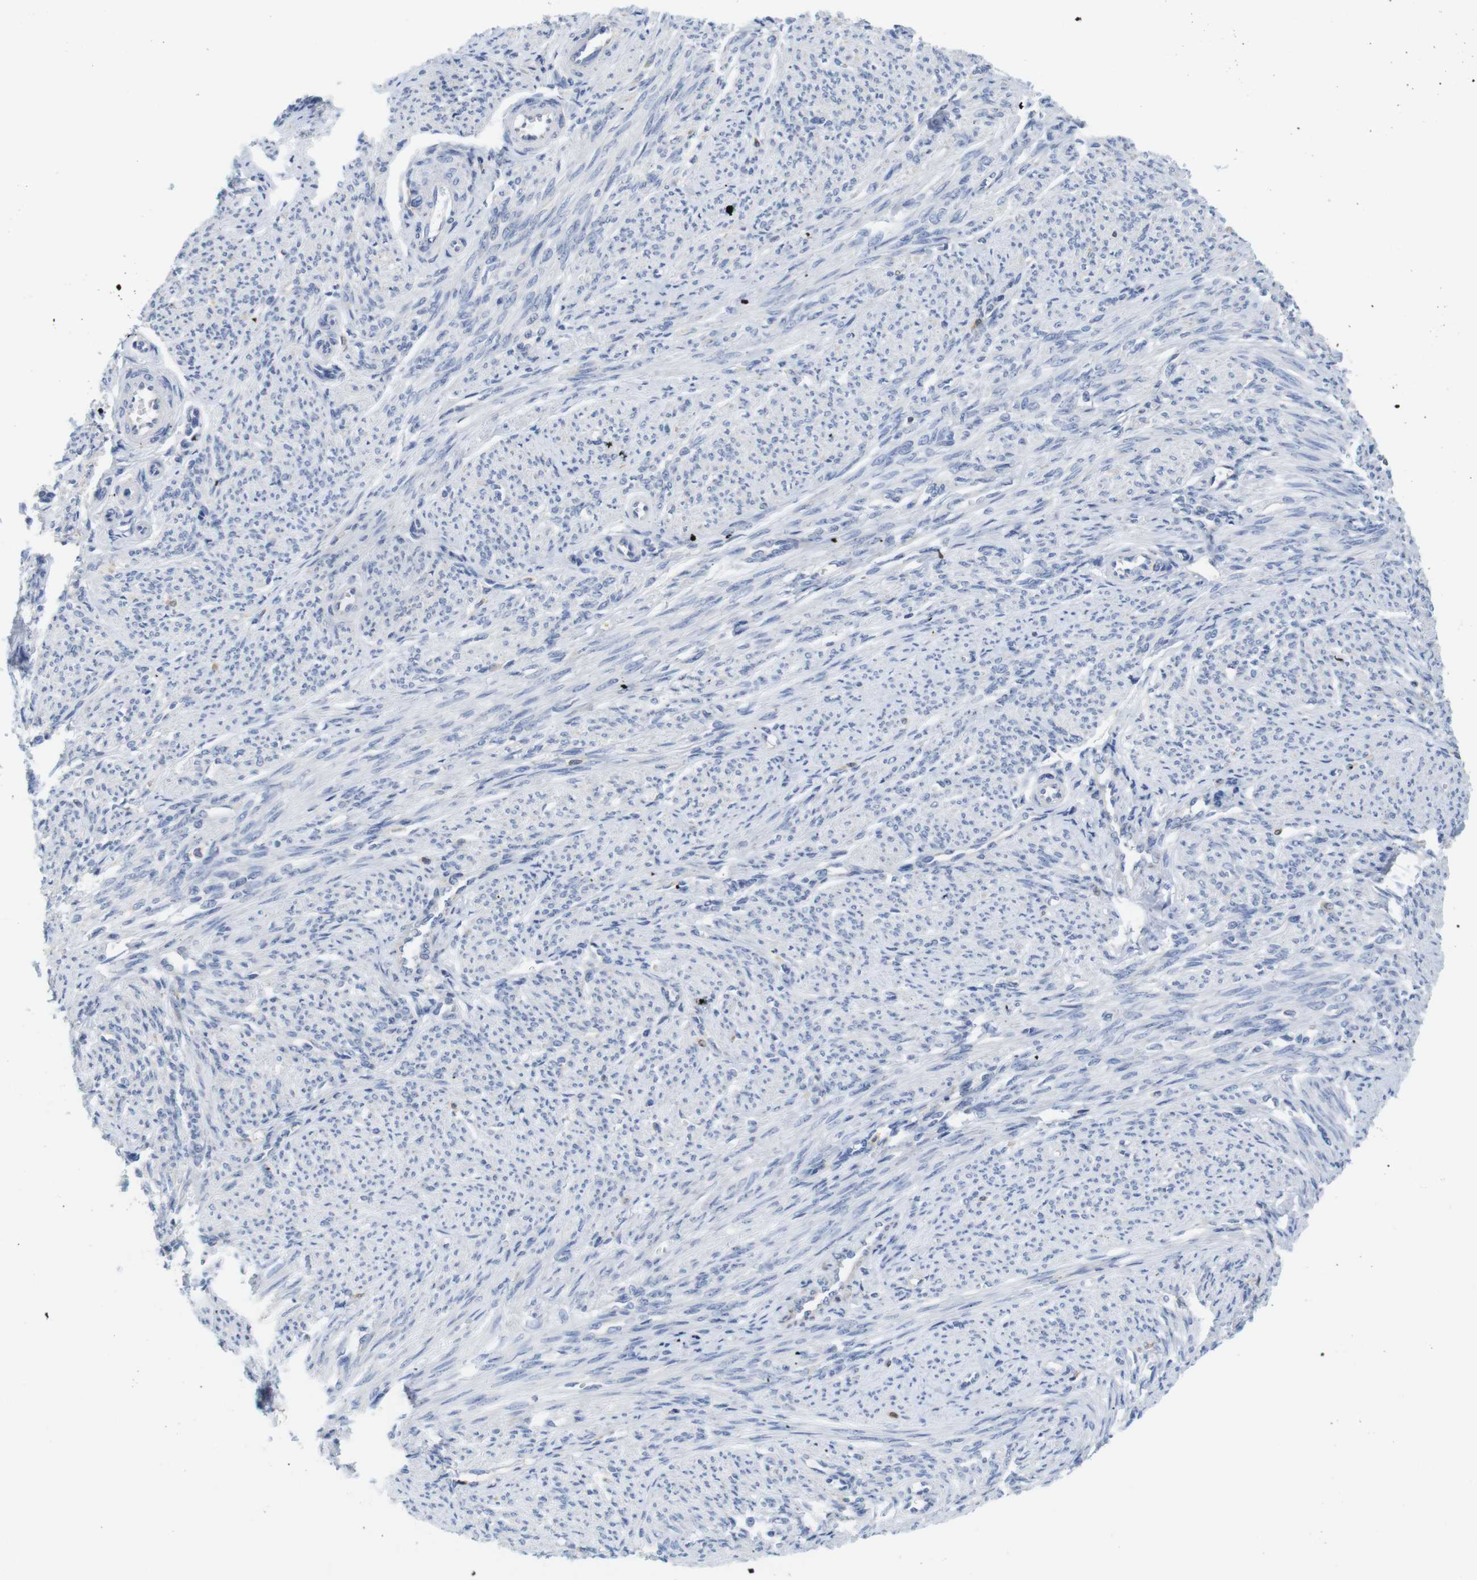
{"staining": {"intensity": "negative", "quantity": "none", "location": "none"}, "tissue": "smooth muscle", "cell_type": "Smooth muscle cells", "image_type": "normal", "snomed": [{"axis": "morphology", "description": "Normal tissue, NOS"}, {"axis": "topography", "description": "Smooth muscle"}], "caption": "DAB immunohistochemical staining of normal smooth muscle displays no significant positivity in smooth muscle cells.", "gene": "NEBL", "patient": {"sex": "female", "age": 65}}